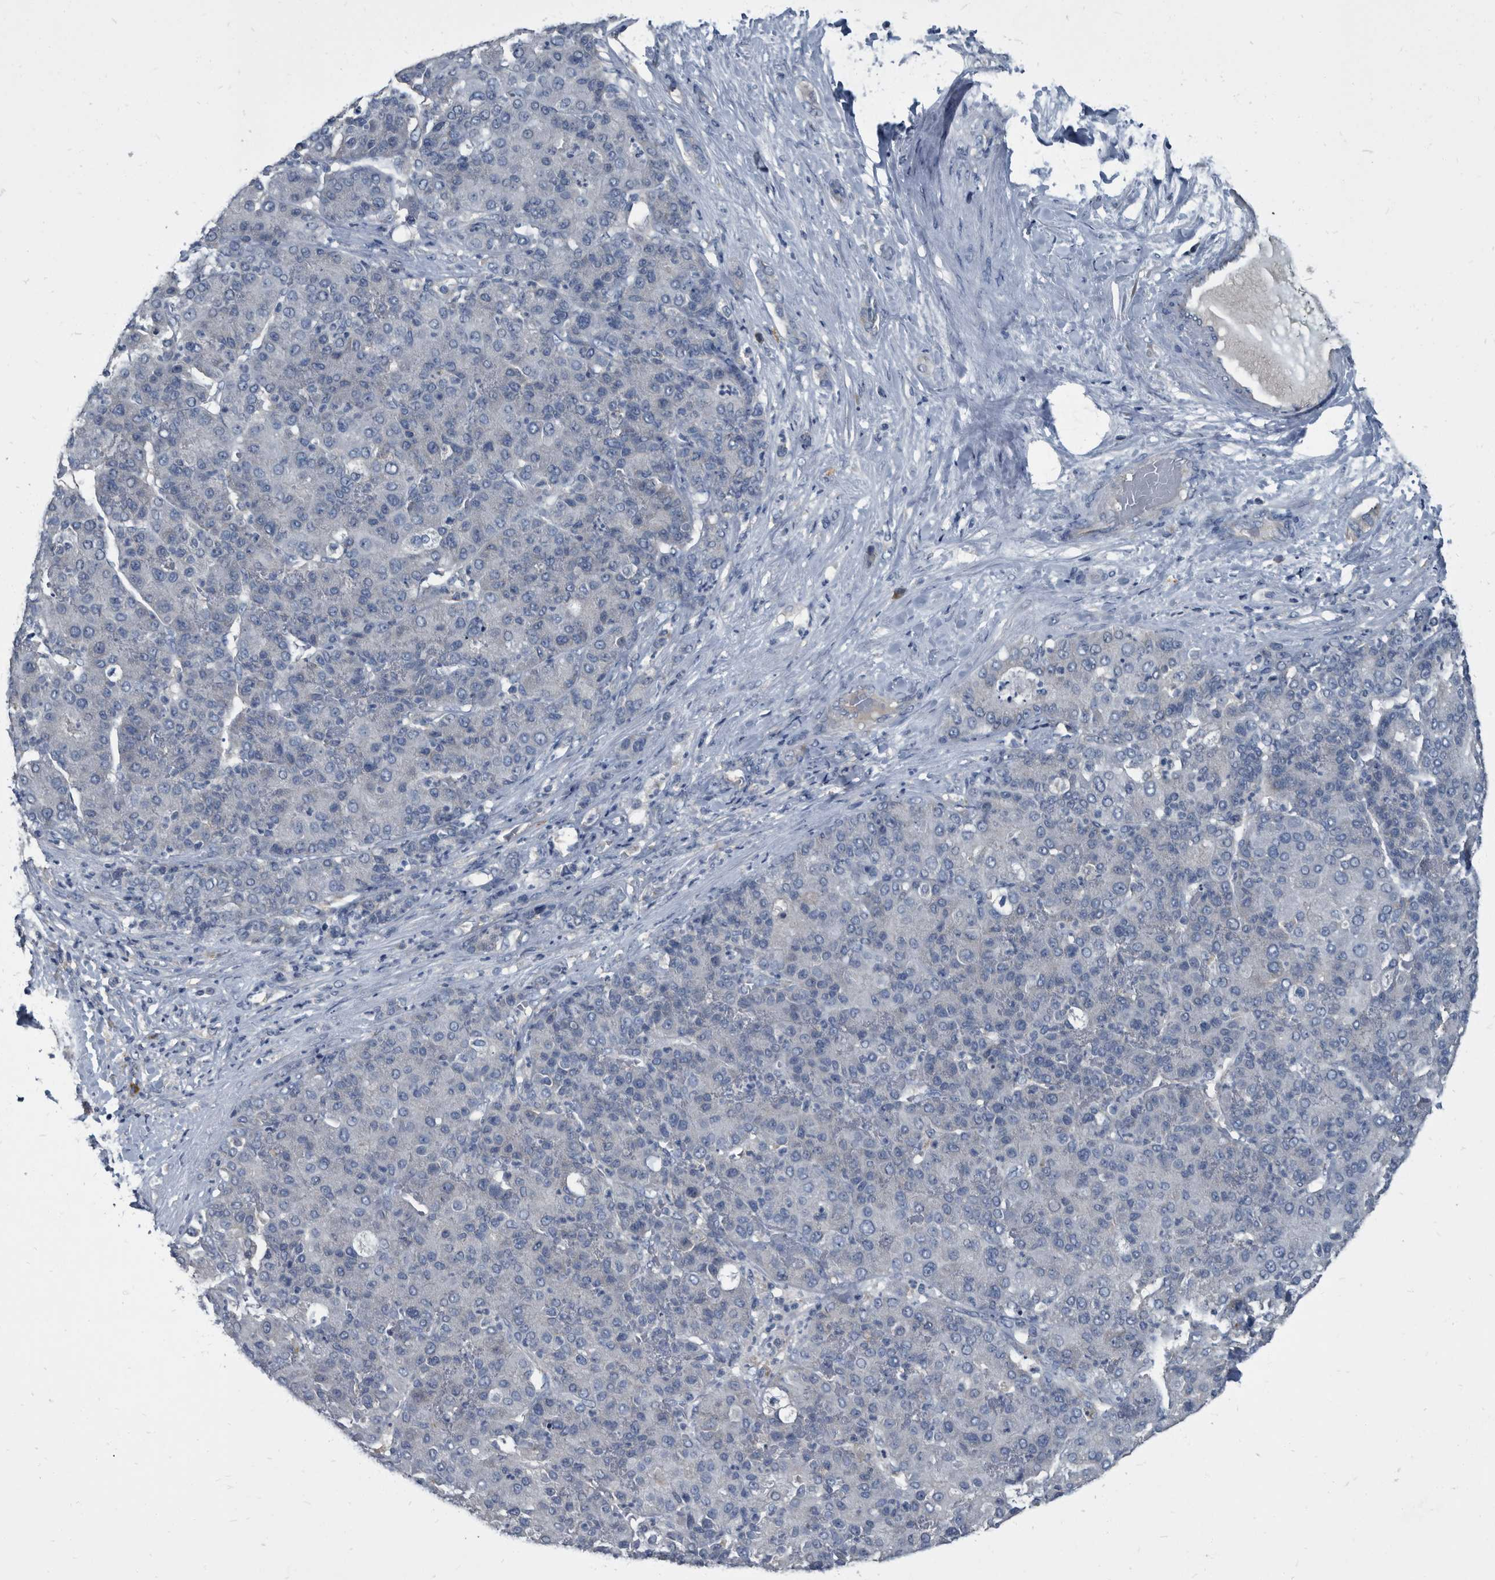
{"staining": {"intensity": "negative", "quantity": "none", "location": "none"}, "tissue": "liver cancer", "cell_type": "Tumor cells", "image_type": "cancer", "snomed": [{"axis": "morphology", "description": "Carcinoma, Hepatocellular, NOS"}, {"axis": "topography", "description": "Liver"}], "caption": "Immunohistochemical staining of liver cancer exhibits no significant staining in tumor cells.", "gene": "CDV3", "patient": {"sex": "male", "age": 65}}